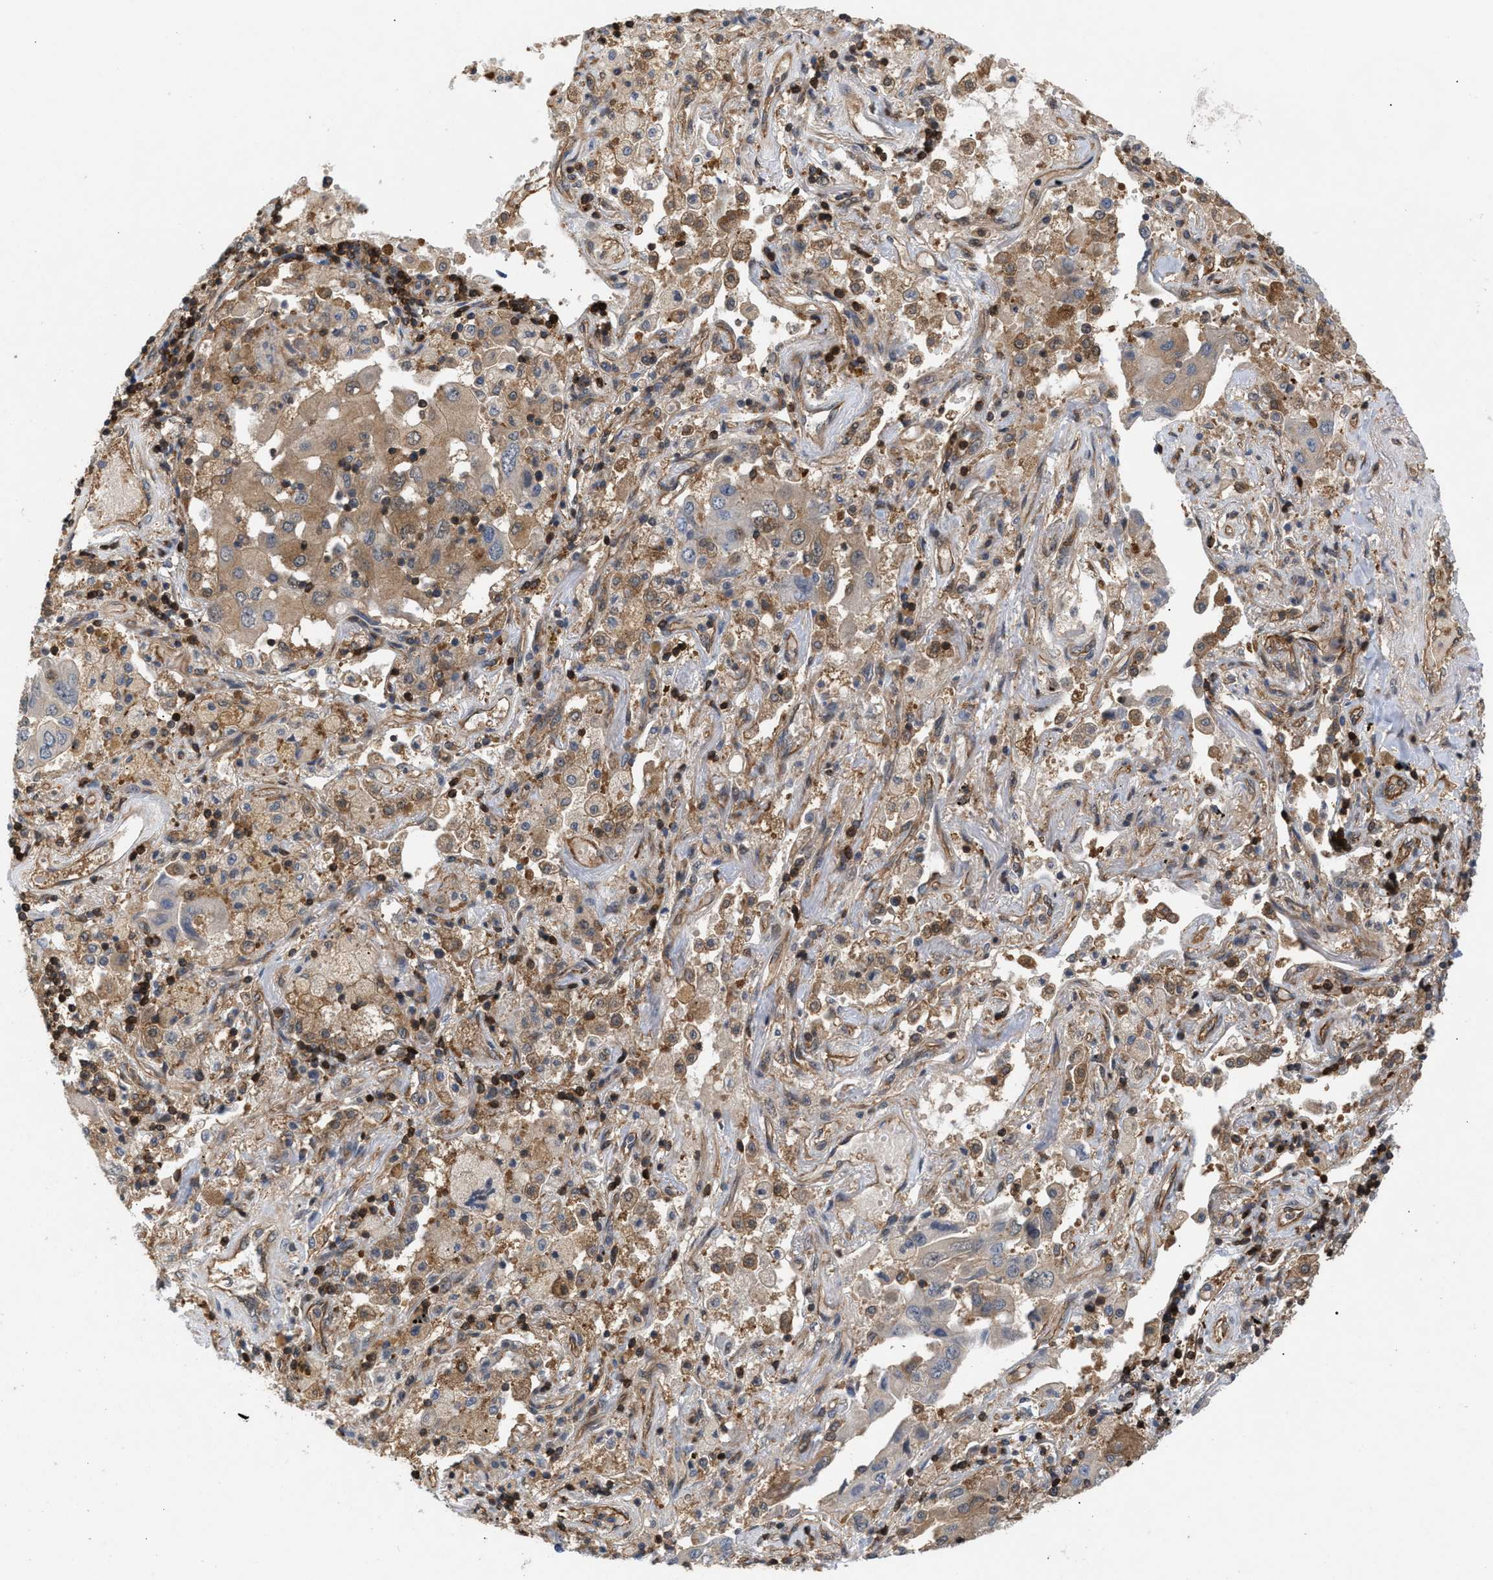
{"staining": {"intensity": "moderate", "quantity": "<25%", "location": "cytoplasmic/membranous"}, "tissue": "lung cancer", "cell_type": "Tumor cells", "image_type": "cancer", "snomed": [{"axis": "morphology", "description": "Adenocarcinoma, NOS"}, {"axis": "topography", "description": "Lung"}], "caption": "Immunohistochemical staining of adenocarcinoma (lung) reveals low levels of moderate cytoplasmic/membranous protein expression in about <25% of tumor cells.", "gene": "GLOD4", "patient": {"sex": "female", "age": 65}}